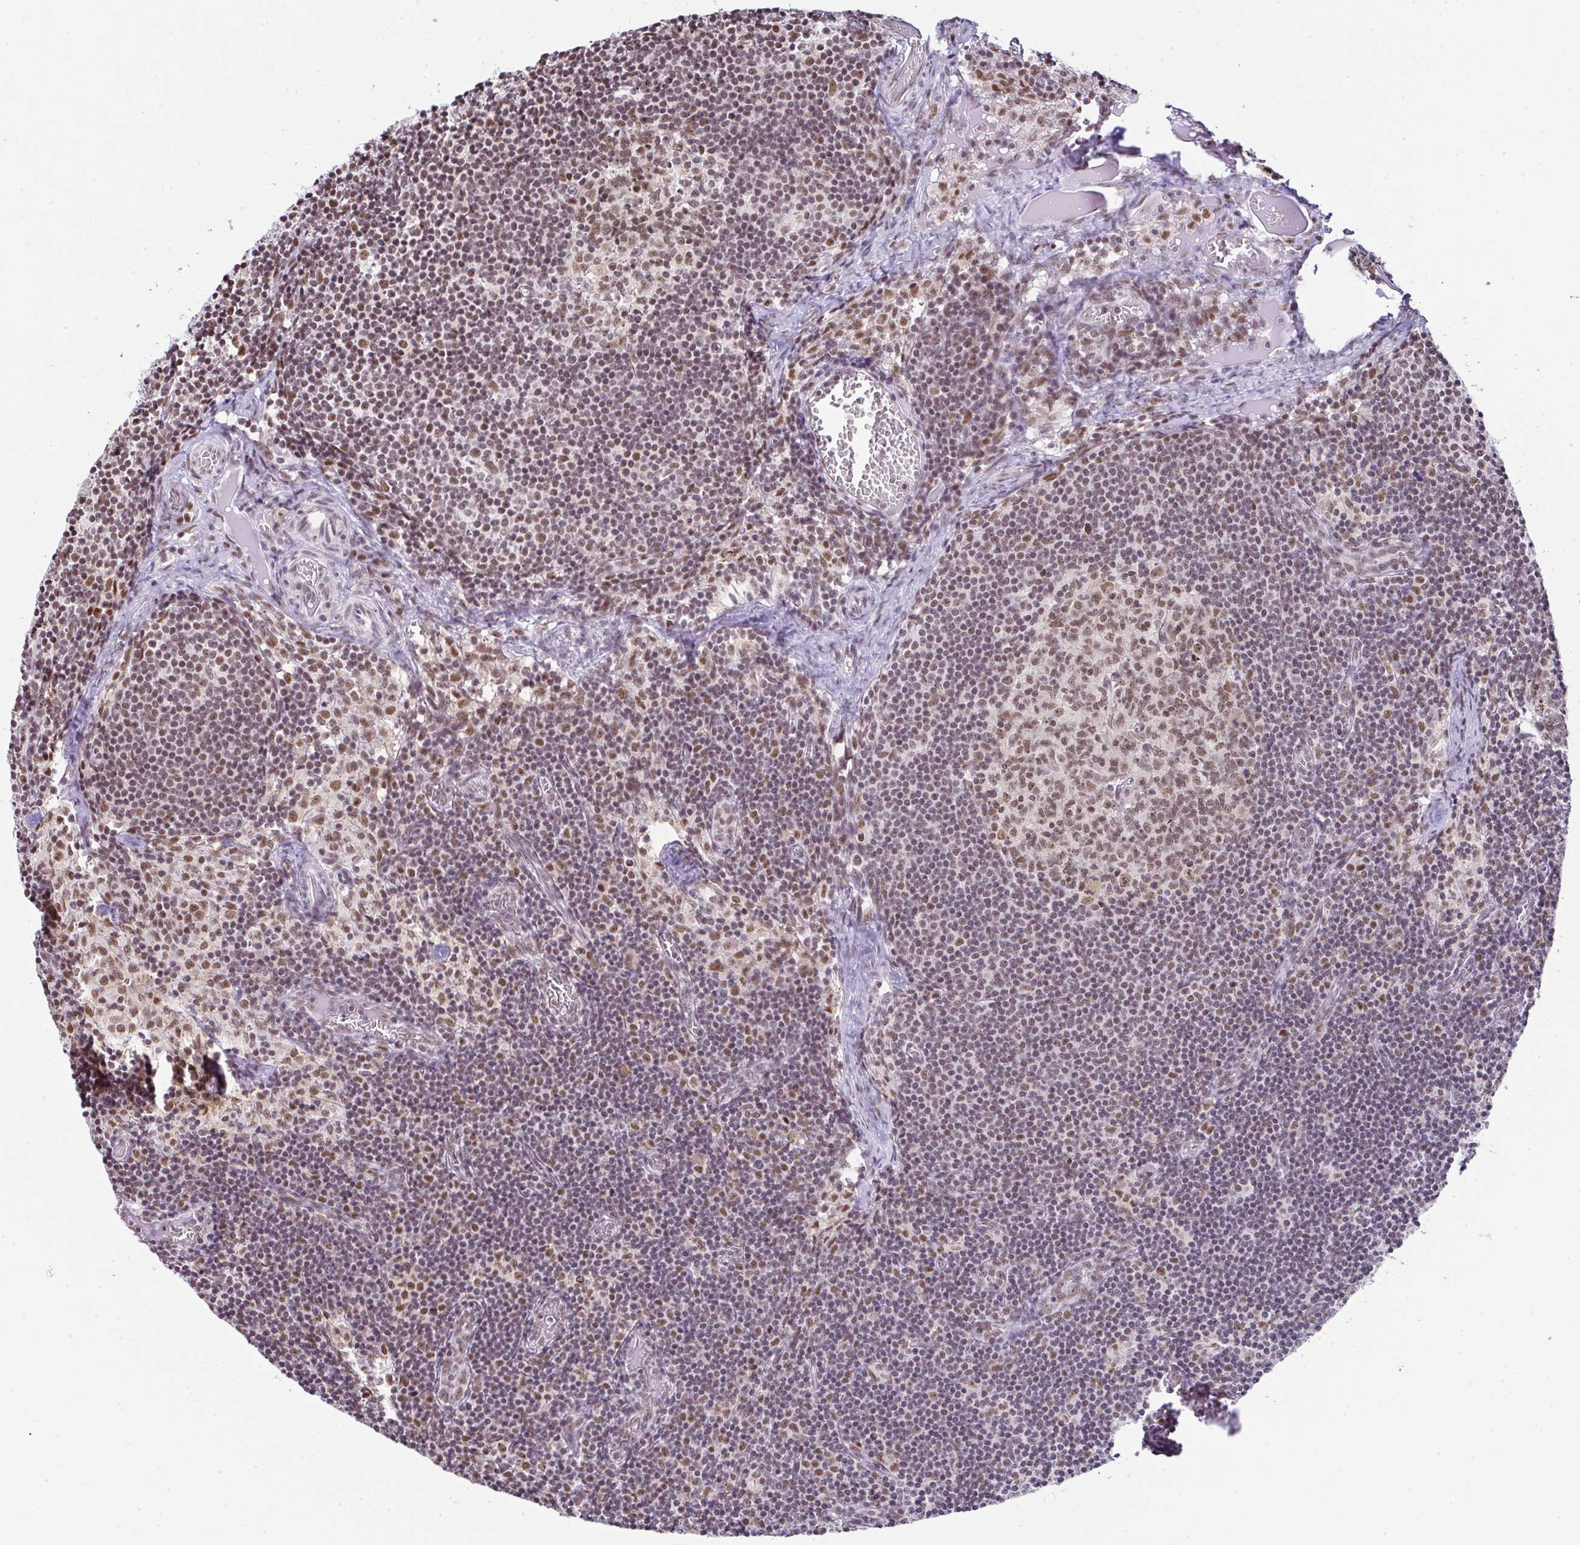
{"staining": {"intensity": "moderate", "quantity": "25%-75%", "location": "nuclear"}, "tissue": "lymph node", "cell_type": "Germinal center cells", "image_type": "normal", "snomed": [{"axis": "morphology", "description": "Normal tissue, NOS"}, {"axis": "topography", "description": "Lymph node"}], "caption": "Immunohistochemical staining of normal human lymph node exhibits 25%-75% levels of moderate nuclear protein positivity in approximately 25%-75% of germinal center cells.", "gene": "PTPN2", "patient": {"sex": "female", "age": 31}}